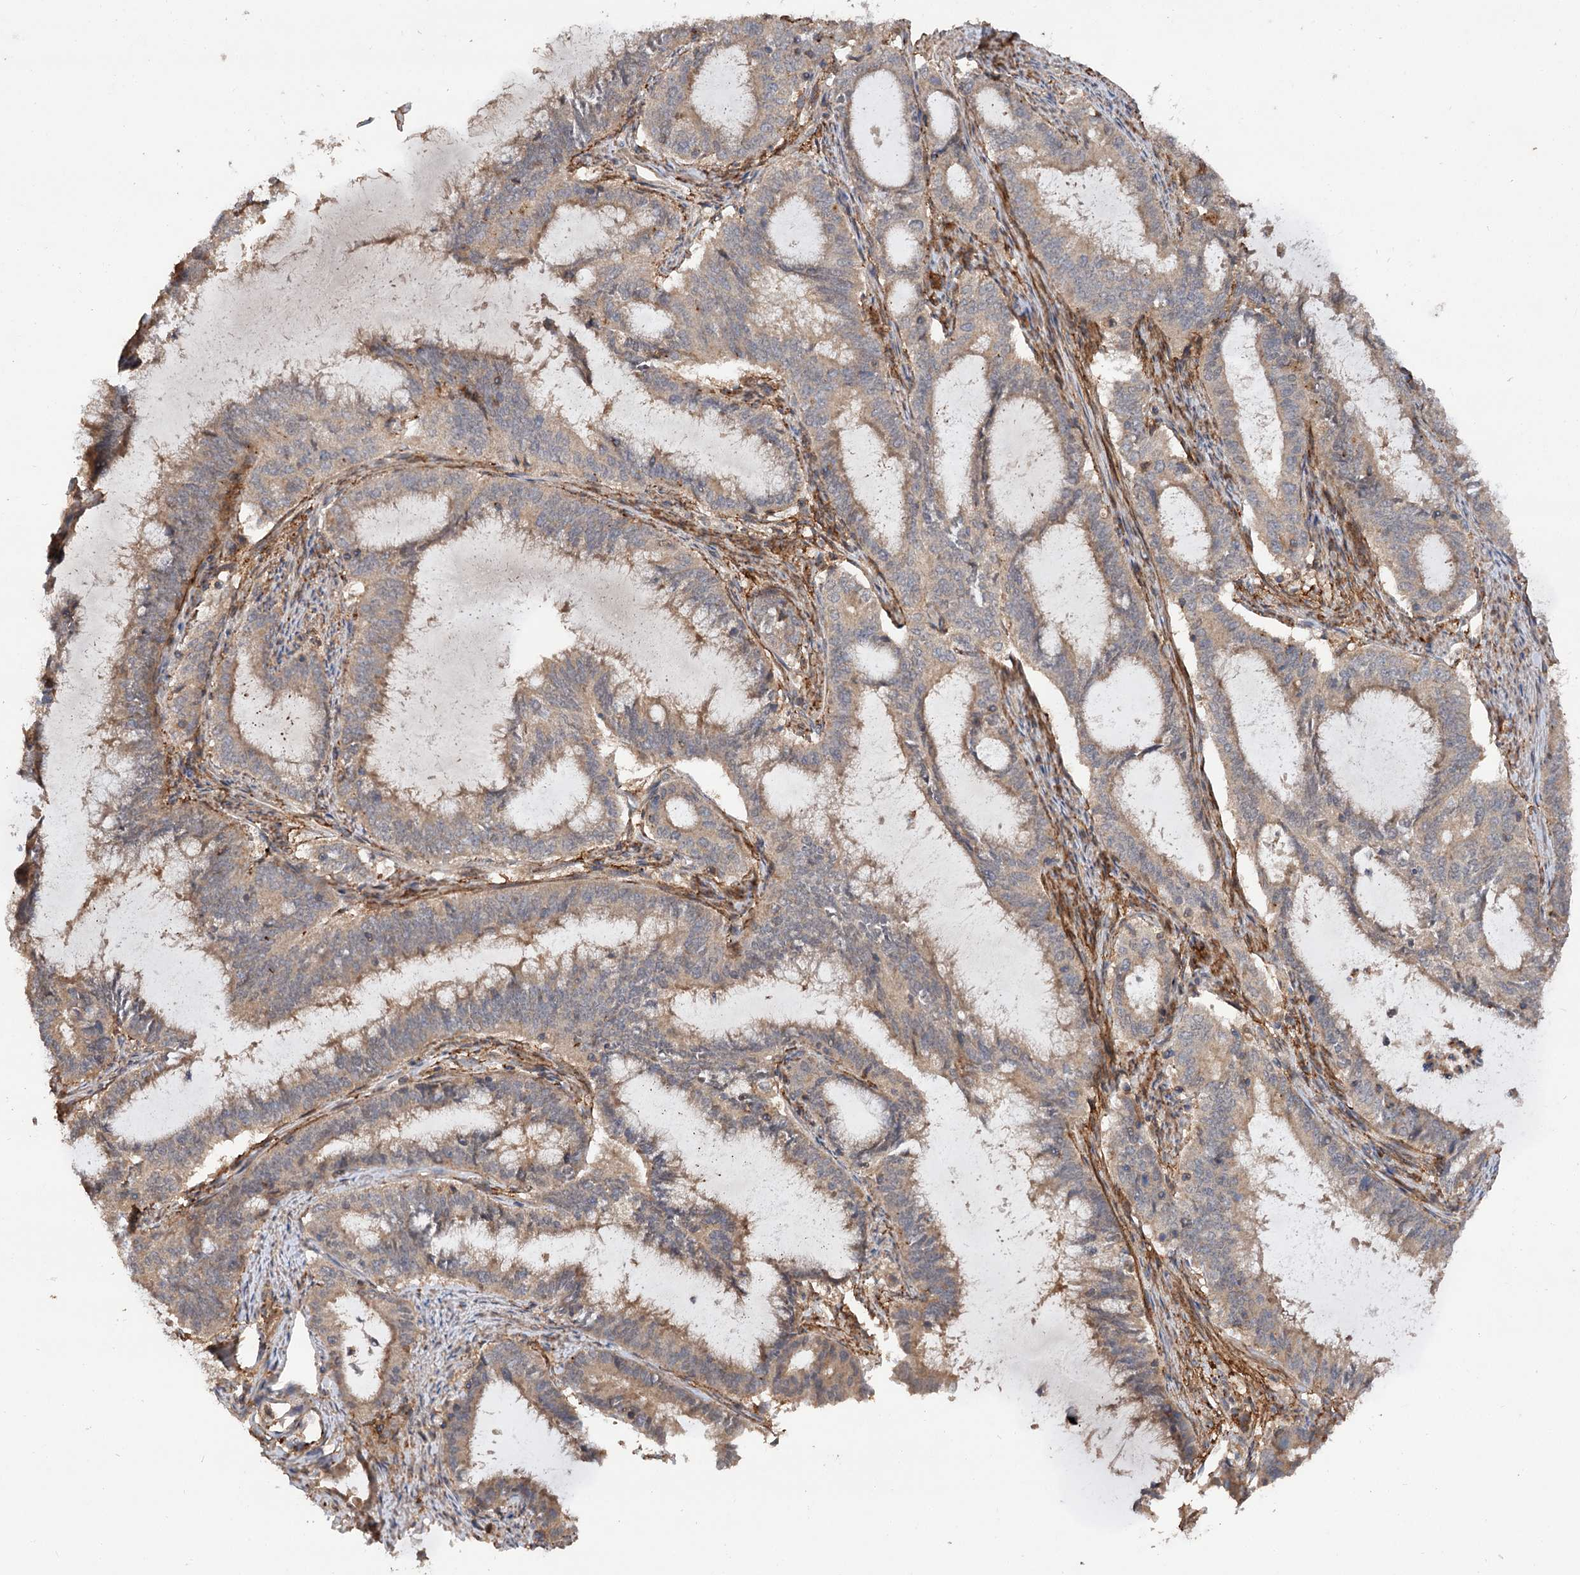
{"staining": {"intensity": "weak", "quantity": ">75%", "location": "cytoplasmic/membranous"}, "tissue": "endometrial cancer", "cell_type": "Tumor cells", "image_type": "cancer", "snomed": [{"axis": "morphology", "description": "Adenocarcinoma, NOS"}, {"axis": "topography", "description": "Endometrium"}], "caption": "Immunohistochemistry of human endometrial cancer reveals low levels of weak cytoplasmic/membranous staining in about >75% of tumor cells.", "gene": "FBXW8", "patient": {"sex": "female", "age": 51}}